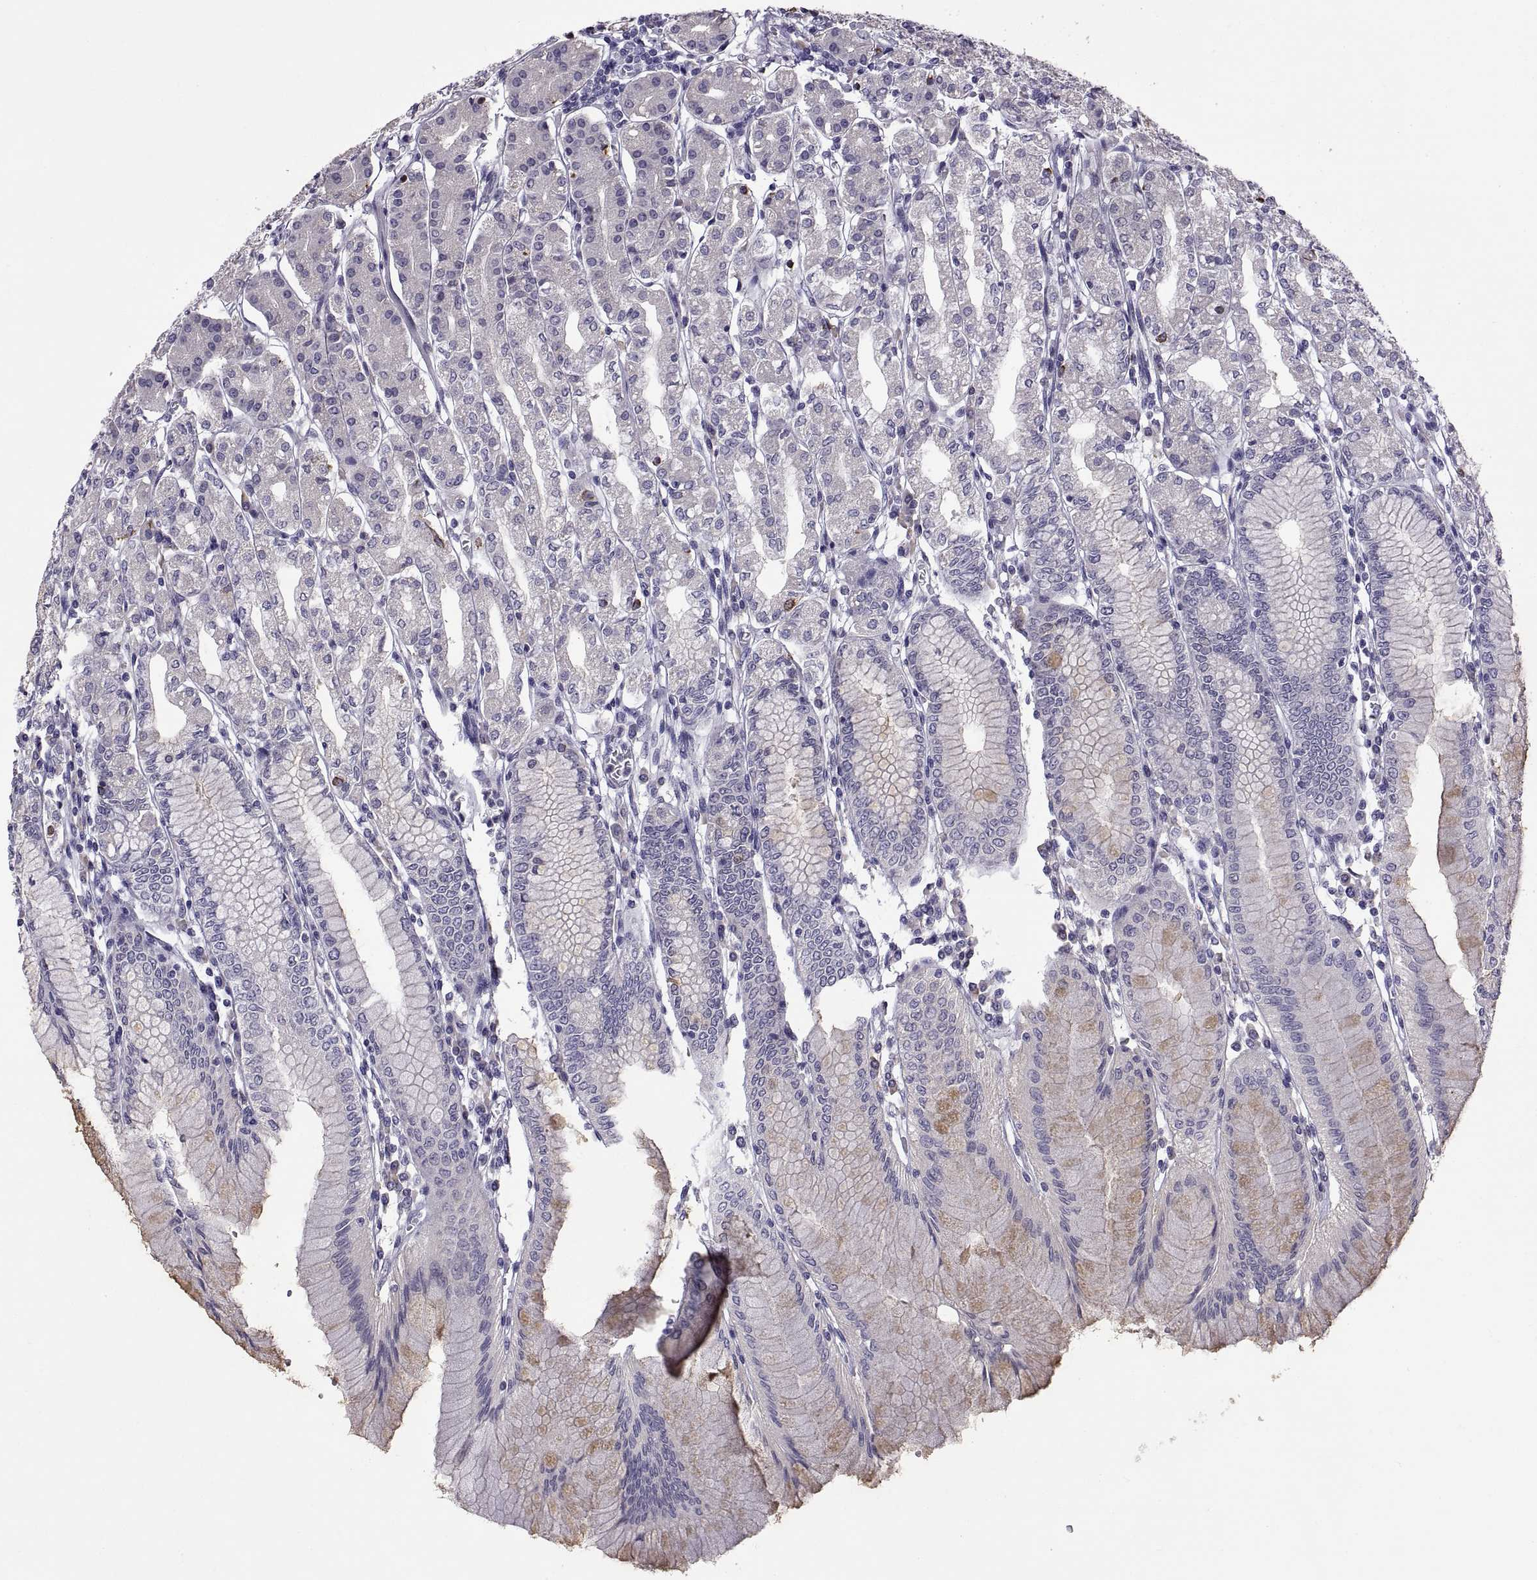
{"staining": {"intensity": "negative", "quantity": "none", "location": "none"}, "tissue": "stomach", "cell_type": "Glandular cells", "image_type": "normal", "snomed": [{"axis": "morphology", "description": "Normal tissue, NOS"}, {"axis": "topography", "description": "Skeletal muscle"}, {"axis": "topography", "description": "Stomach"}], "caption": "Immunohistochemistry image of benign stomach stained for a protein (brown), which exhibits no staining in glandular cells.", "gene": "MAGEB18", "patient": {"sex": "female", "age": 57}}